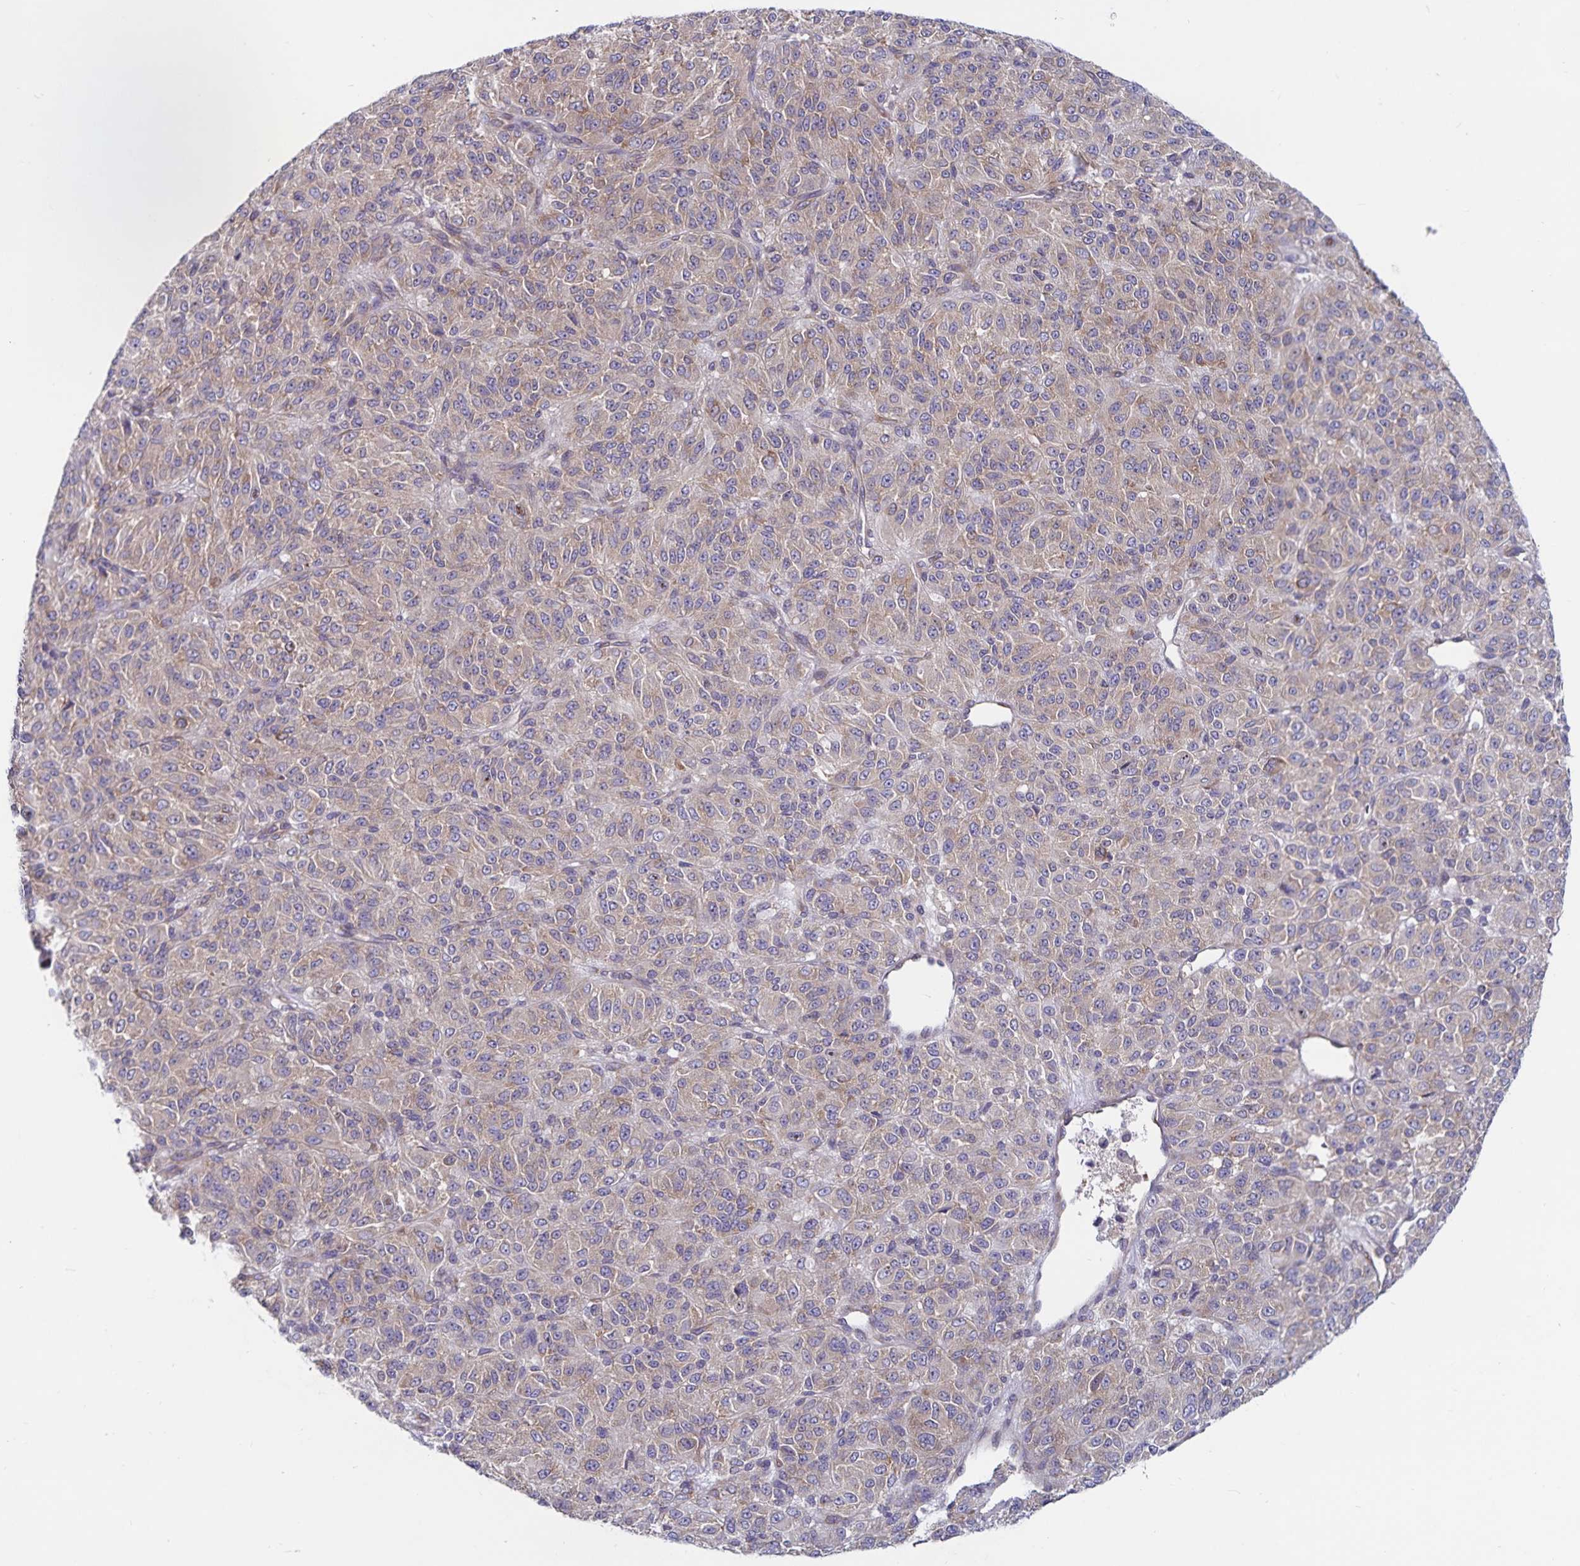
{"staining": {"intensity": "weak", "quantity": ">75%", "location": "cytoplasmic/membranous"}, "tissue": "melanoma", "cell_type": "Tumor cells", "image_type": "cancer", "snomed": [{"axis": "morphology", "description": "Malignant melanoma, Metastatic site"}, {"axis": "topography", "description": "Brain"}], "caption": "Approximately >75% of tumor cells in human melanoma demonstrate weak cytoplasmic/membranous protein staining as visualized by brown immunohistochemical staining.", "gene": "FAM120A", "patient": {"sex": "female", "age": 56}}